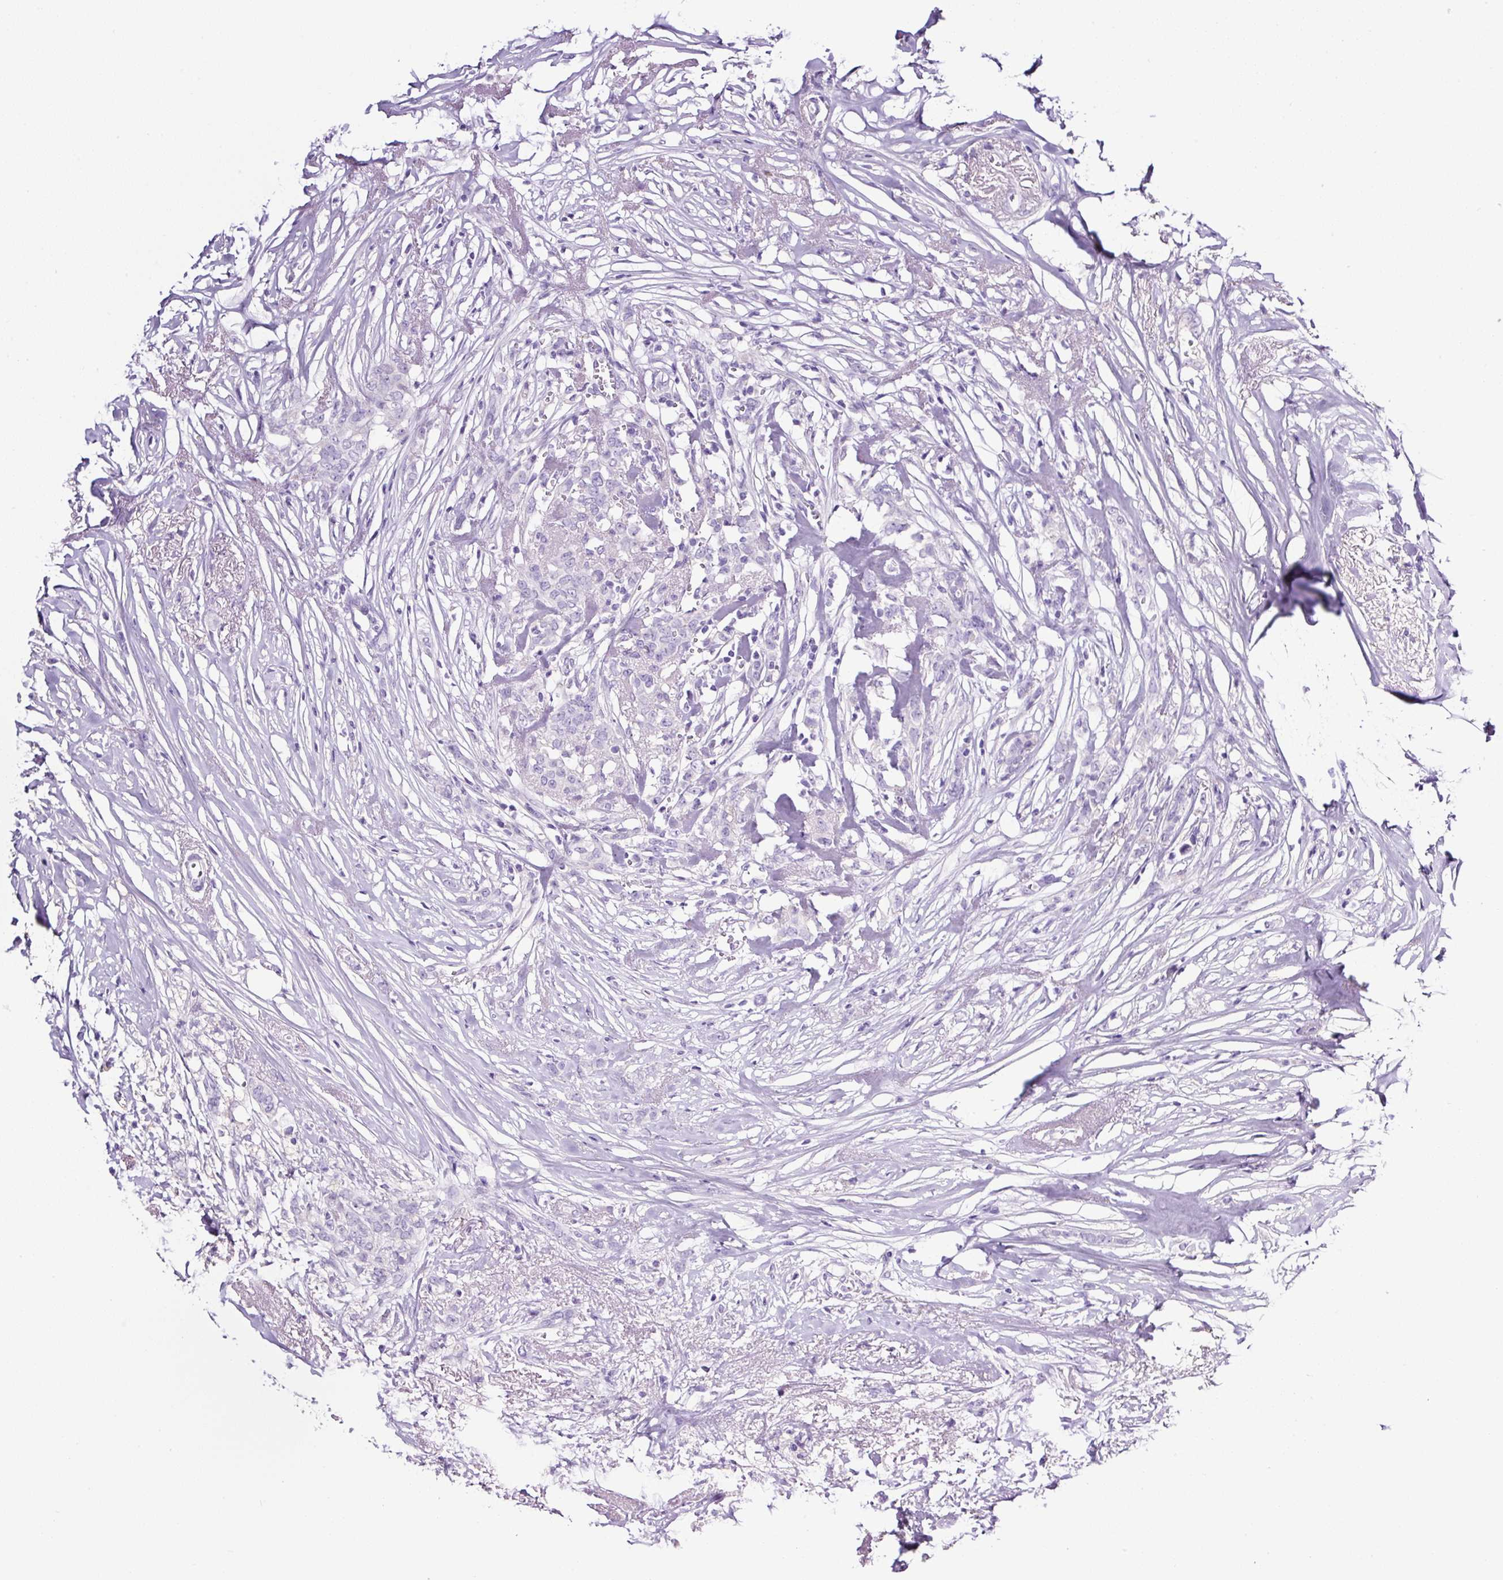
{"staining": {"intensity": "negative", "quantity": "none", "location": "none"}, "tissue": "breast cancer", "cell_type": "Tumor cells", "image_type": "cancer", "snomed": [{"axis": "morphology", "description": "Lobular carcinoma"}, {"axis": "topography", "description": "Breast"}], "caption": "A high-resolution photomicrograph shows IHC staining of breast lobular carcinoma, which demonstrates no significant positivity in tumor cells.", "gene": "SP8", "patient": {"sex": "female", "age": 91}}